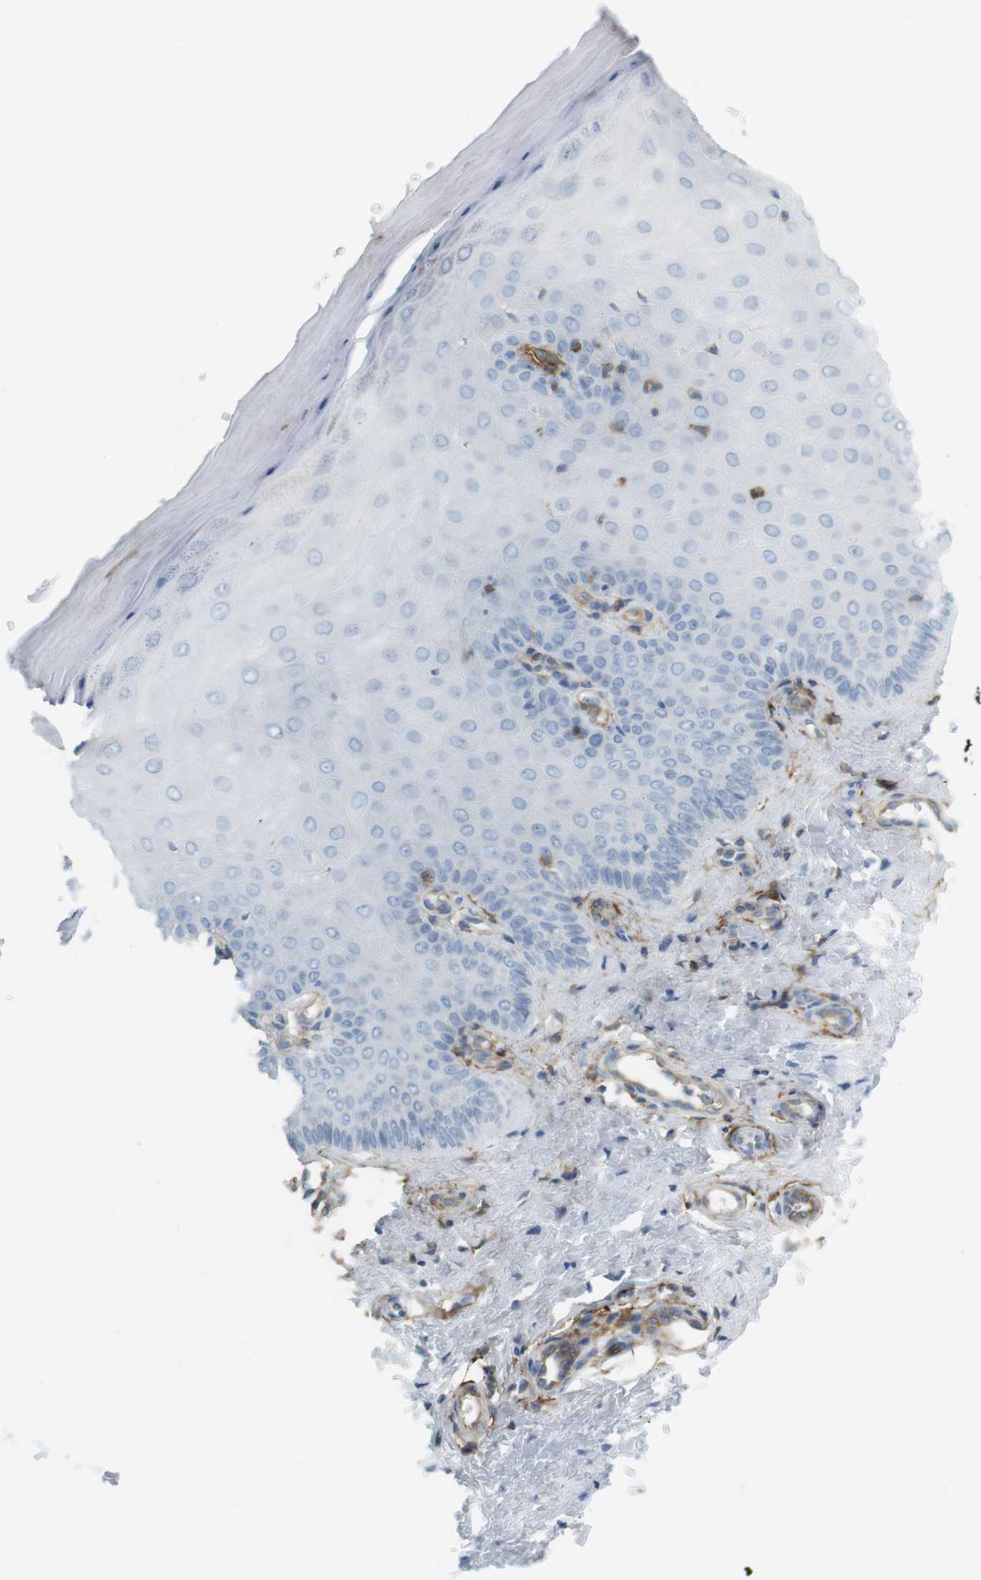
{"staining": {"intensity": "negative", "quantity": "none", "location": "none"}, "tissue": "cervix", "cell_type": "Glandular cells", "image_type": "normal", "snomed": [{"axis": "morphology", "description": "Normal tissue, NOS"}, {"axis": "topography", "description": "Cervix"}], "caption": "Protein analysis of benign cervix reveals no significant expression in glandular cells.", "gene": "F2R", "patient": {"sex": "female", "age": 55}}